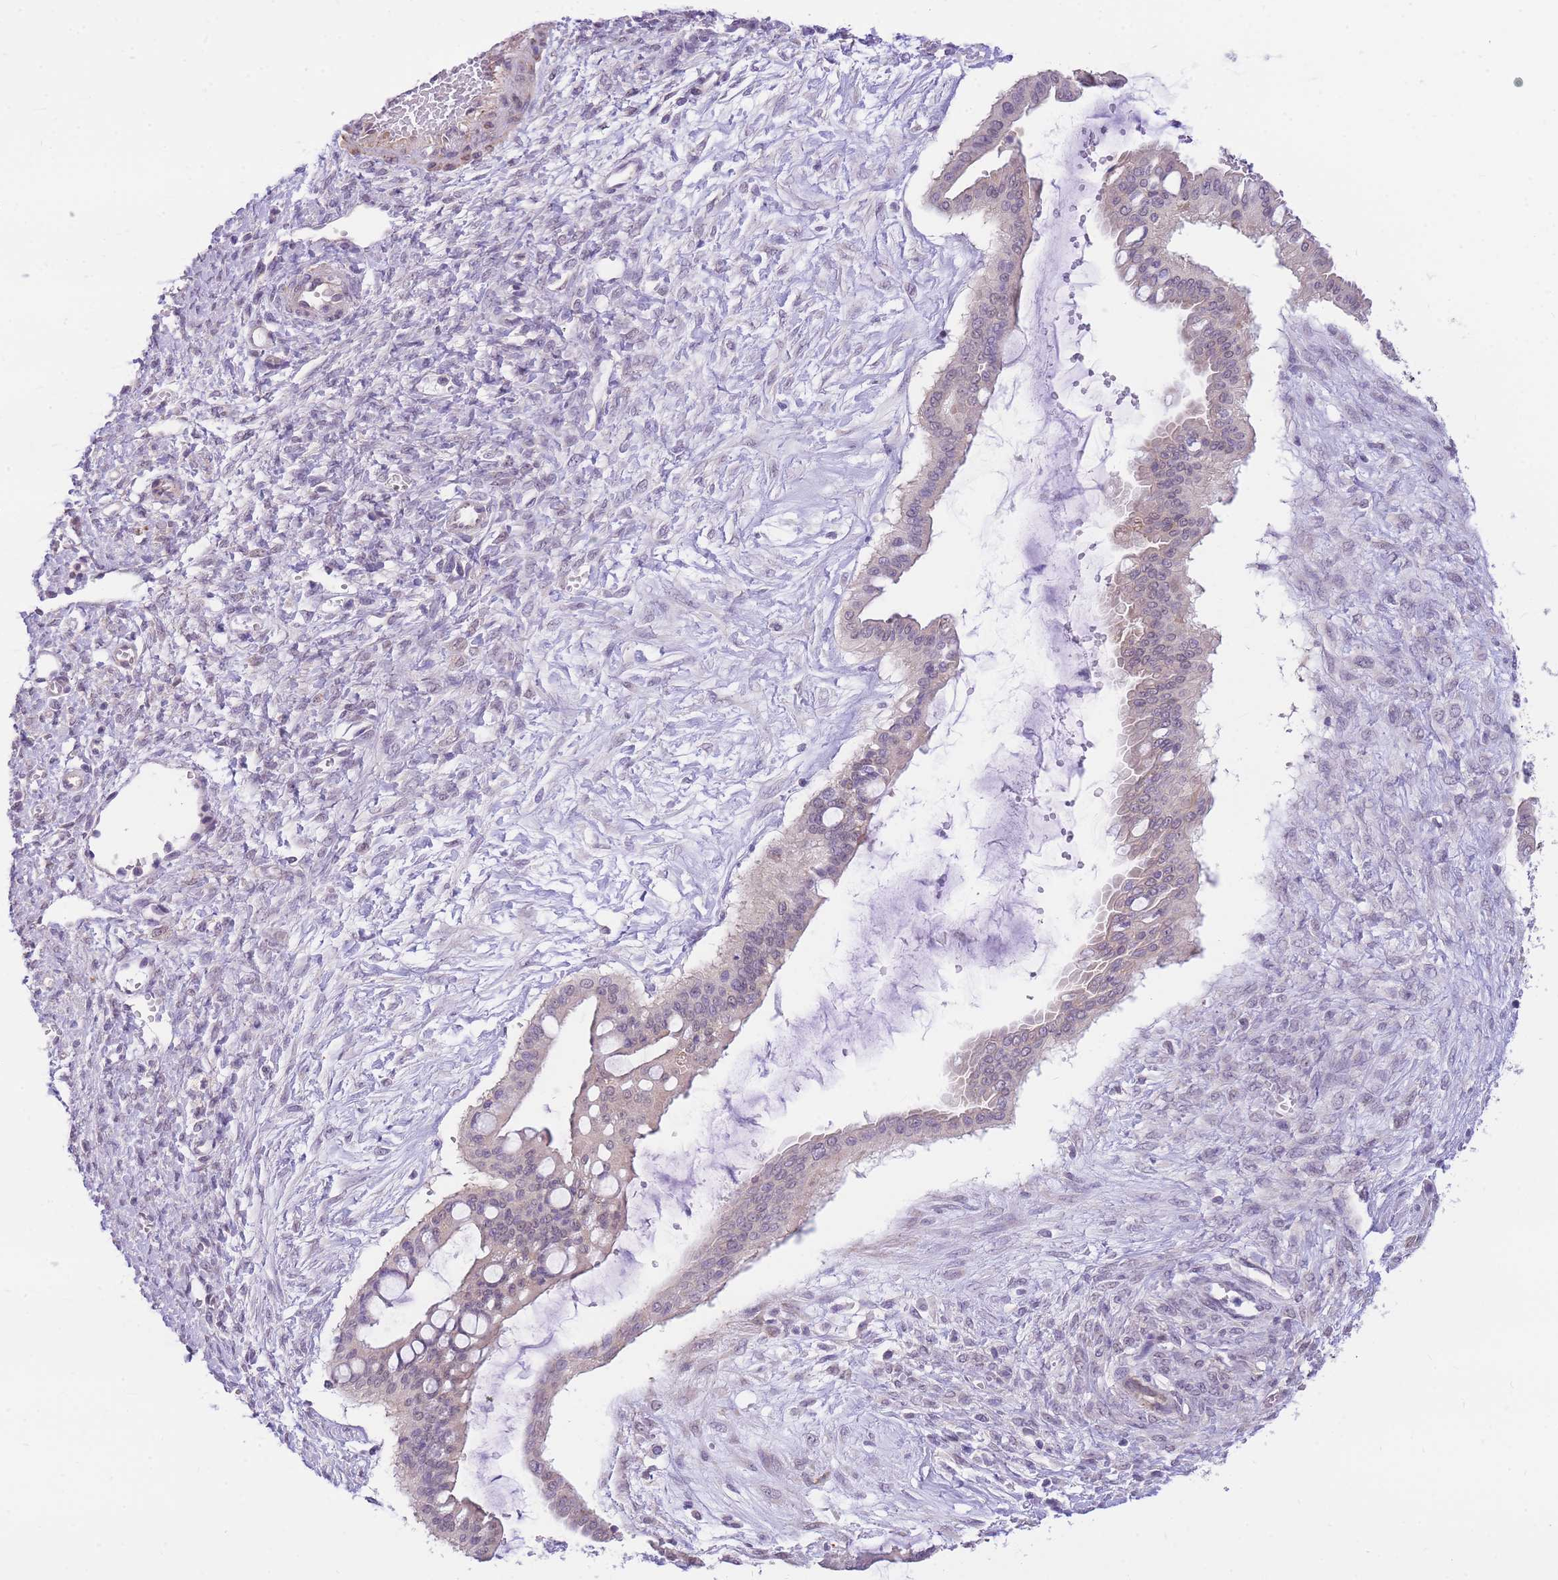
{"staining": {"intensity": "weak", "quantity": "<25%", "location": "nuclear"}, "tissue": "ovarian cancer", "cell_type": "Tumor cells", "image_type": "cancer", "snomed": [{"axis": "morphology", "description": "Cystadenocarcinoma, mucinous, NOS"}, {"axis": "topography", "description": "Ovary"}], "caption": "Ovarian mucinous cystadenocarcinoma stained for a protein using immunohistochemistry demonstrates no positivity tumor cells.", "gene": "S100PBP", "patient": {"sex": "female", "age": 73}}